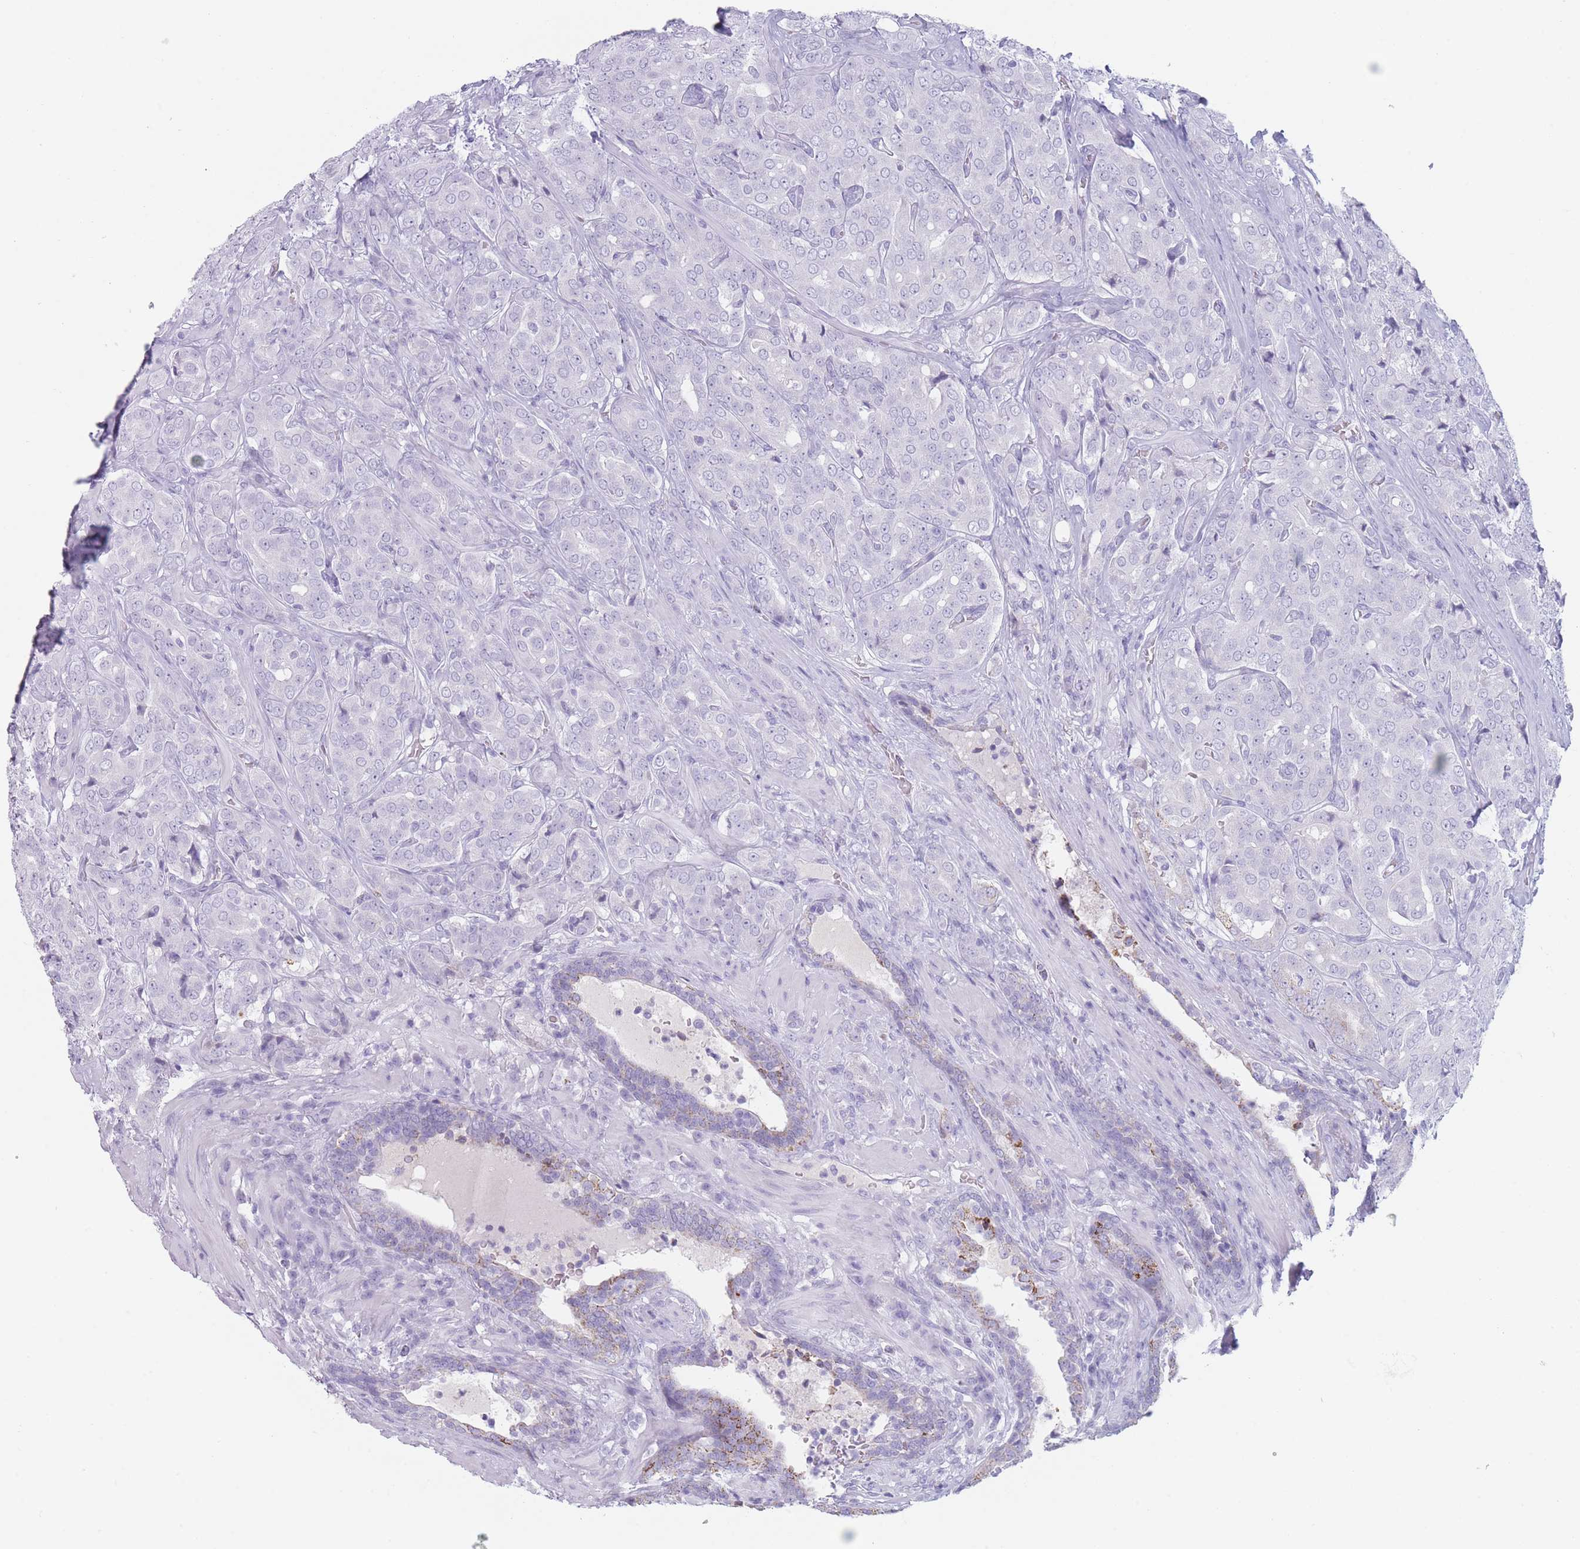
{"staining": {"intensity": "negative", "quantity": "none", "location": "none"}, "tissue": "prostate cancer", "cell_type": "Tumor cells", "image_type": "cancer", "snomed": [{"axis": "morphology", "description": "Adenocarcinoma, High grade"}, {"axis": "topography", "description": "Prostate"}], "caption": "The micrograph displays no staining of tumor cells in prostate cancer (adenocarcinoma (high-grade)). (Immunohistochemistry, brightfield microscopy, high magnification).", "gene": "GPR12", "patient": {"sex": "male", "age": 68}}